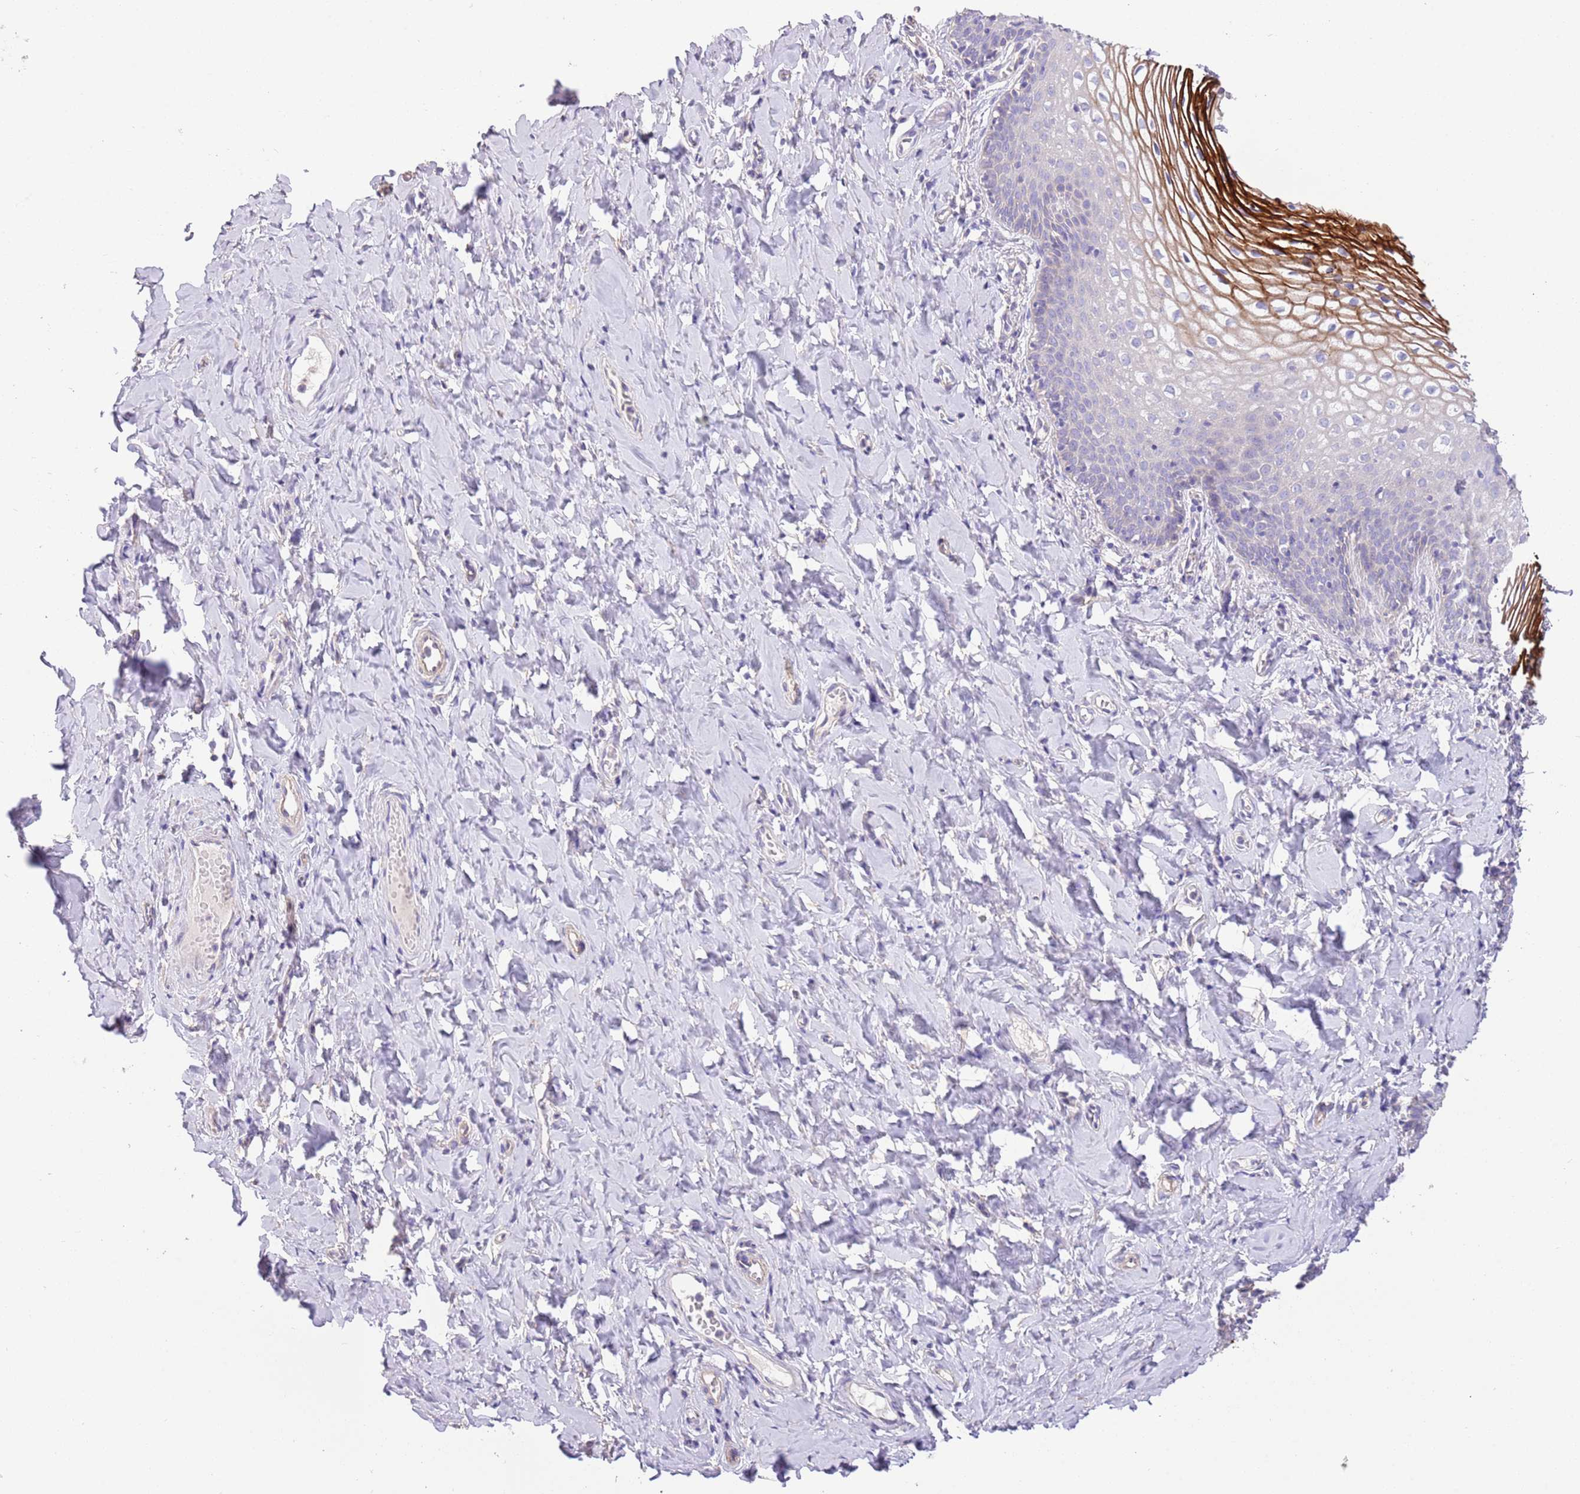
{"staining": {"intensity": "strong", "quantity": "<25%", "location": "cytoplasmic/membranous"}, "tissue": "vagina", "cell_type": "Squamous epithelial cells", "image_type": "normal", "snomed": [{"axis": "morphology", "description": "Normal tissue, NOS"}, {"axis": "topography", "description": "Vagina"}], "caption": "Protein staining of unremarkable vagina reveals strong cytoplasmic/membranous expression in approximately <25% of squamous epithelial cells.", "gene": "SFTPA1", "patient": {"sex": "female", "age": 60}}